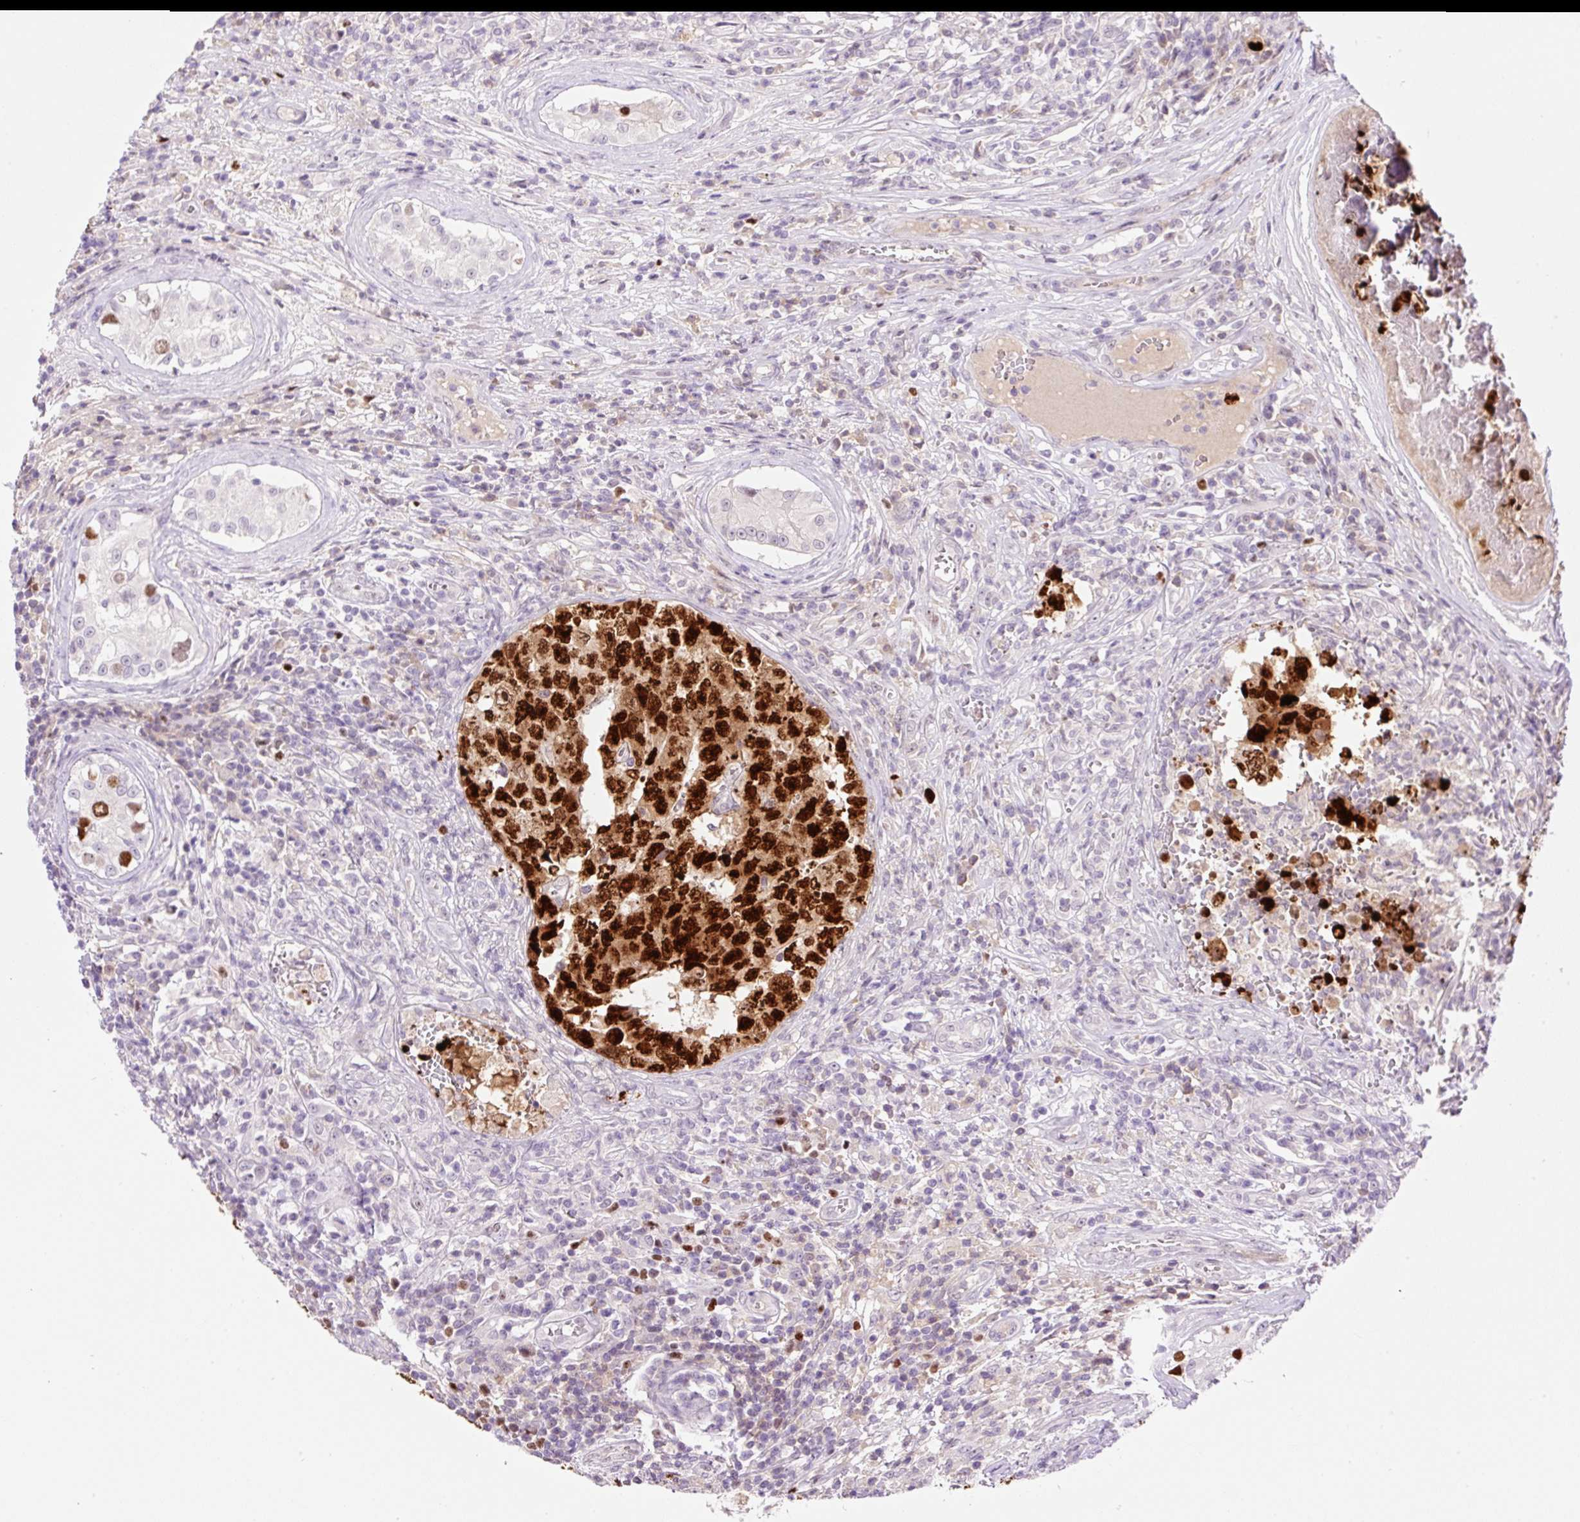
{"staining": {"intensity": "strong", "quantity": ">75%", "location": "cytoplasmic/membranous,nuclear"}, "tissue": "testis cancer", "cell_type": "Tumor cells", "image_type": "cancer", "snomed": [{"axis": "morphology", "description": "Carcinoma, Embryonal, NOS"}, {"axis": "topography", "description": "Testis"}], "caption": "Testis cancer tissue displays strong cytoplasmic/membranous and nuclear staining in about >75% of tumor cells", "gene": "DPPA4", "patient": {"sex": "male", "age": 25}}